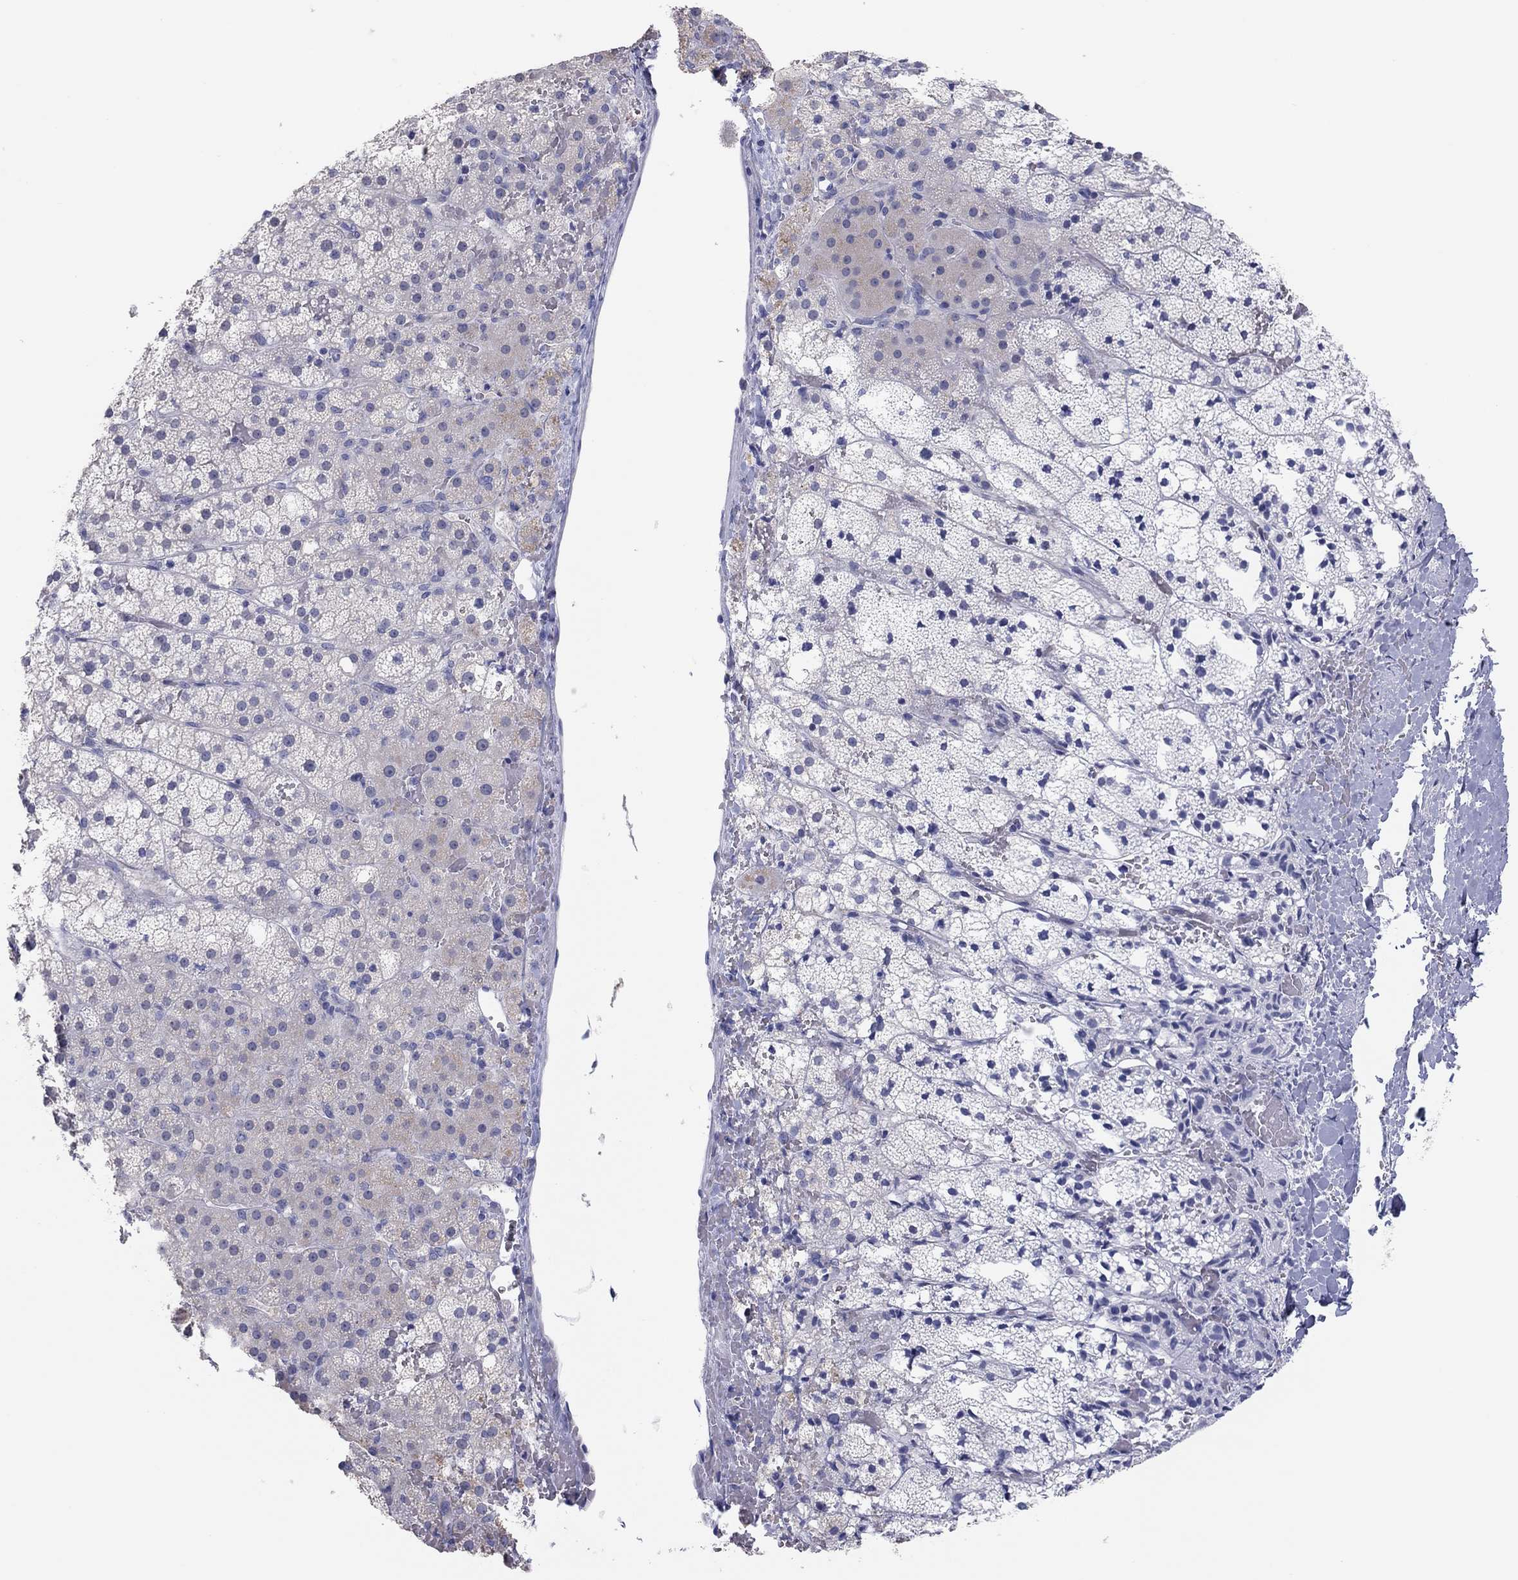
{"staining": {"intensity": "weak", "quantity": "25%-75%", "location": "cytoplasmic/membranous"}, "tissue": "adrenal gland", "cell_type": "Glandular cells", "image_type": "normal", "snomed": [{"axis": "morphology", "description": "Normal tissue, NOS"}, {"axis": "topography", "description": "Adrenal gland"}], "caption": "Adrenal gland stained with immunohistochemistry (IHC) displays weak cytoplasmic/membranous positivity in approximately 25%-75% of glandular cells. Nuclei are stained in blue.", "gene": "CPNE6", "patient": {"sex": "male", "age": 53}}